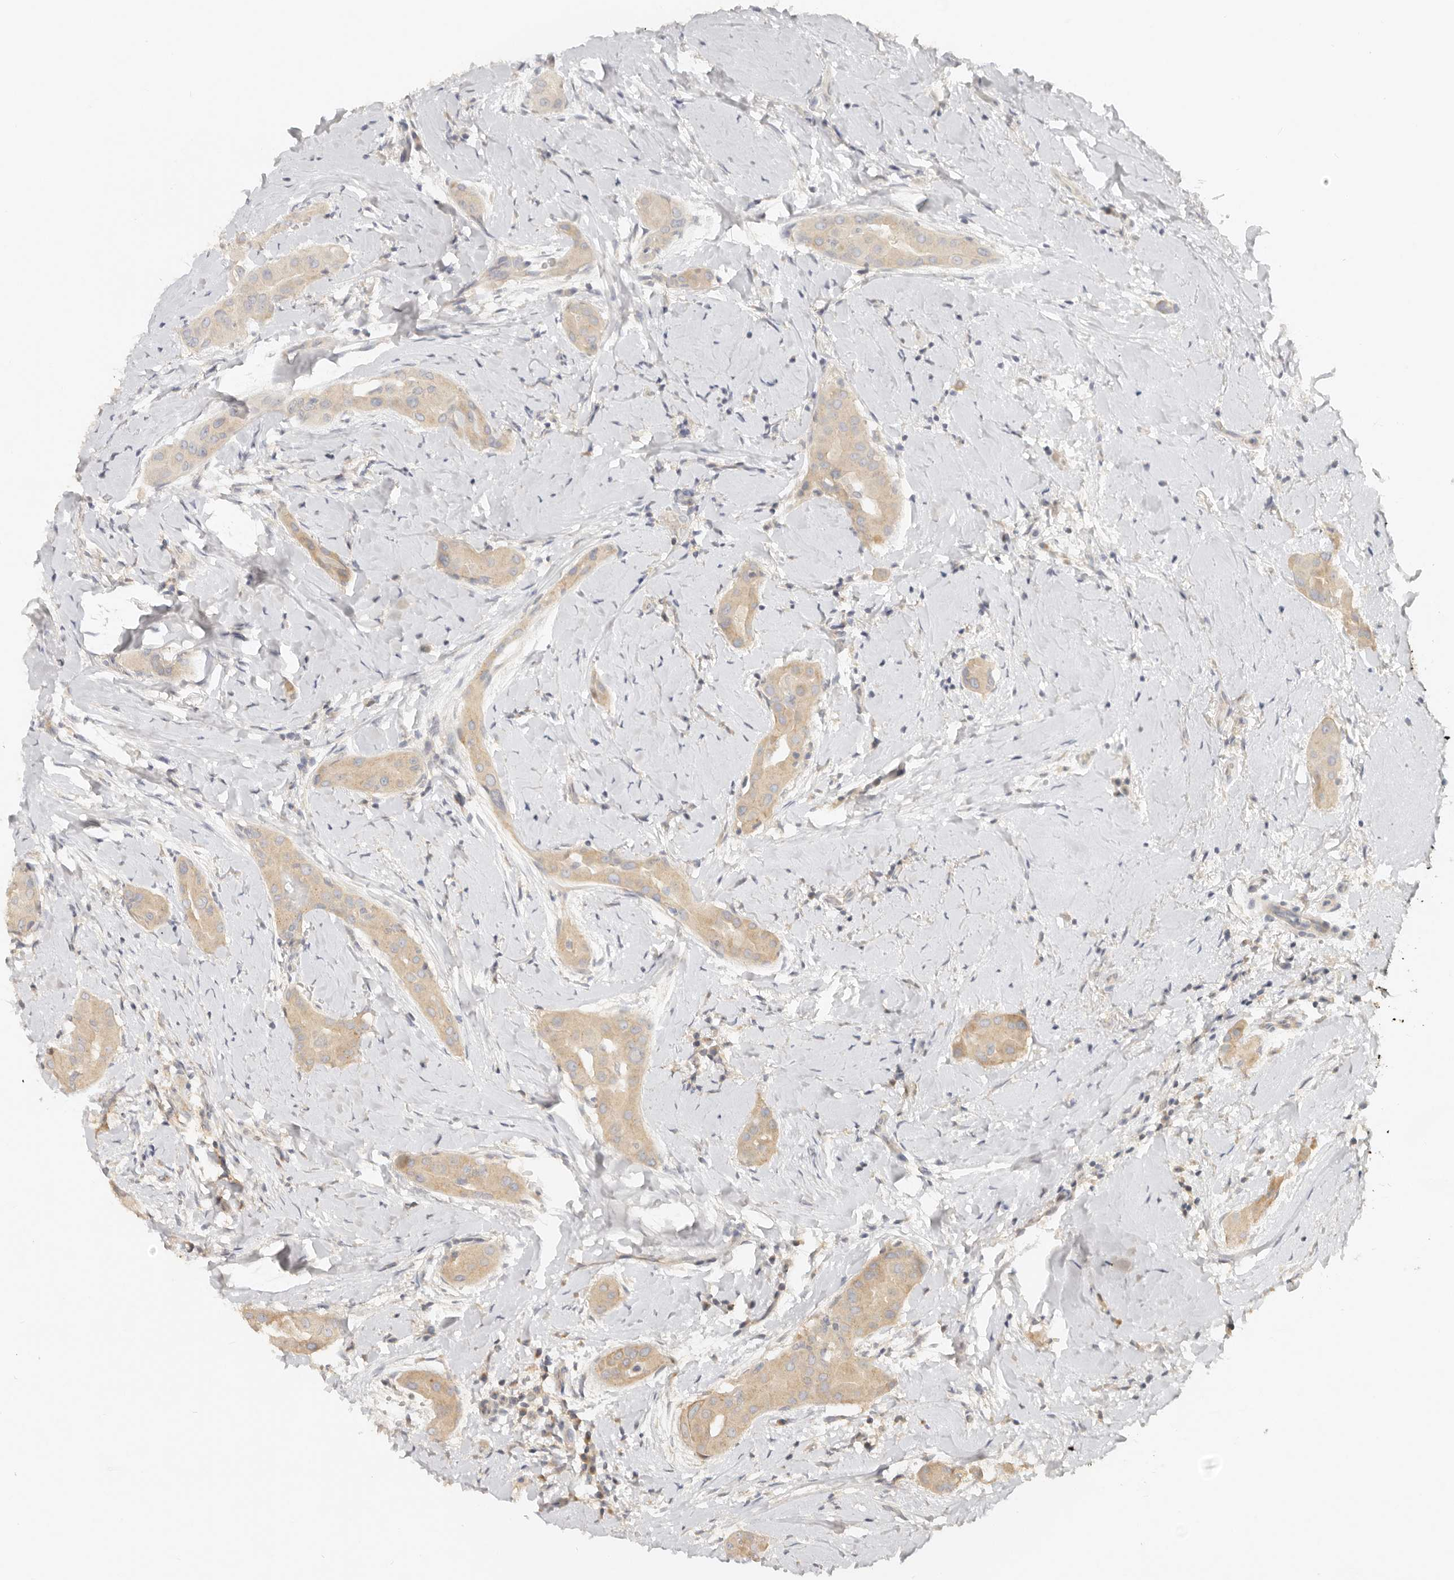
{"staining": {"intensity": "weak", "quantity": ">75%", "location": "cytoplasmic/membranous"}, "tissue": "thyroid cancer", "cell_type": "Tumor cells", "image_type": "cancer", "snomed": [{"axis": "morphology", "description": "Papillary adenocarcinoma, NOS"}, {"axis": "topography", "description": "Thyroid gland"}], "caption": "Protein staining by immunohistochemistry (IHC) displays weak cytoplasmic/membranous expression in about >75% of tumor cells in papillary adenocarcinoma (thyroid). The protein is stained brown, and the nuclei are stained in blue (DAB IHC with brightfield microscopy, high magnification).", "gene": "HECTD3", "patient": {"sex": "male", "age": 33}}